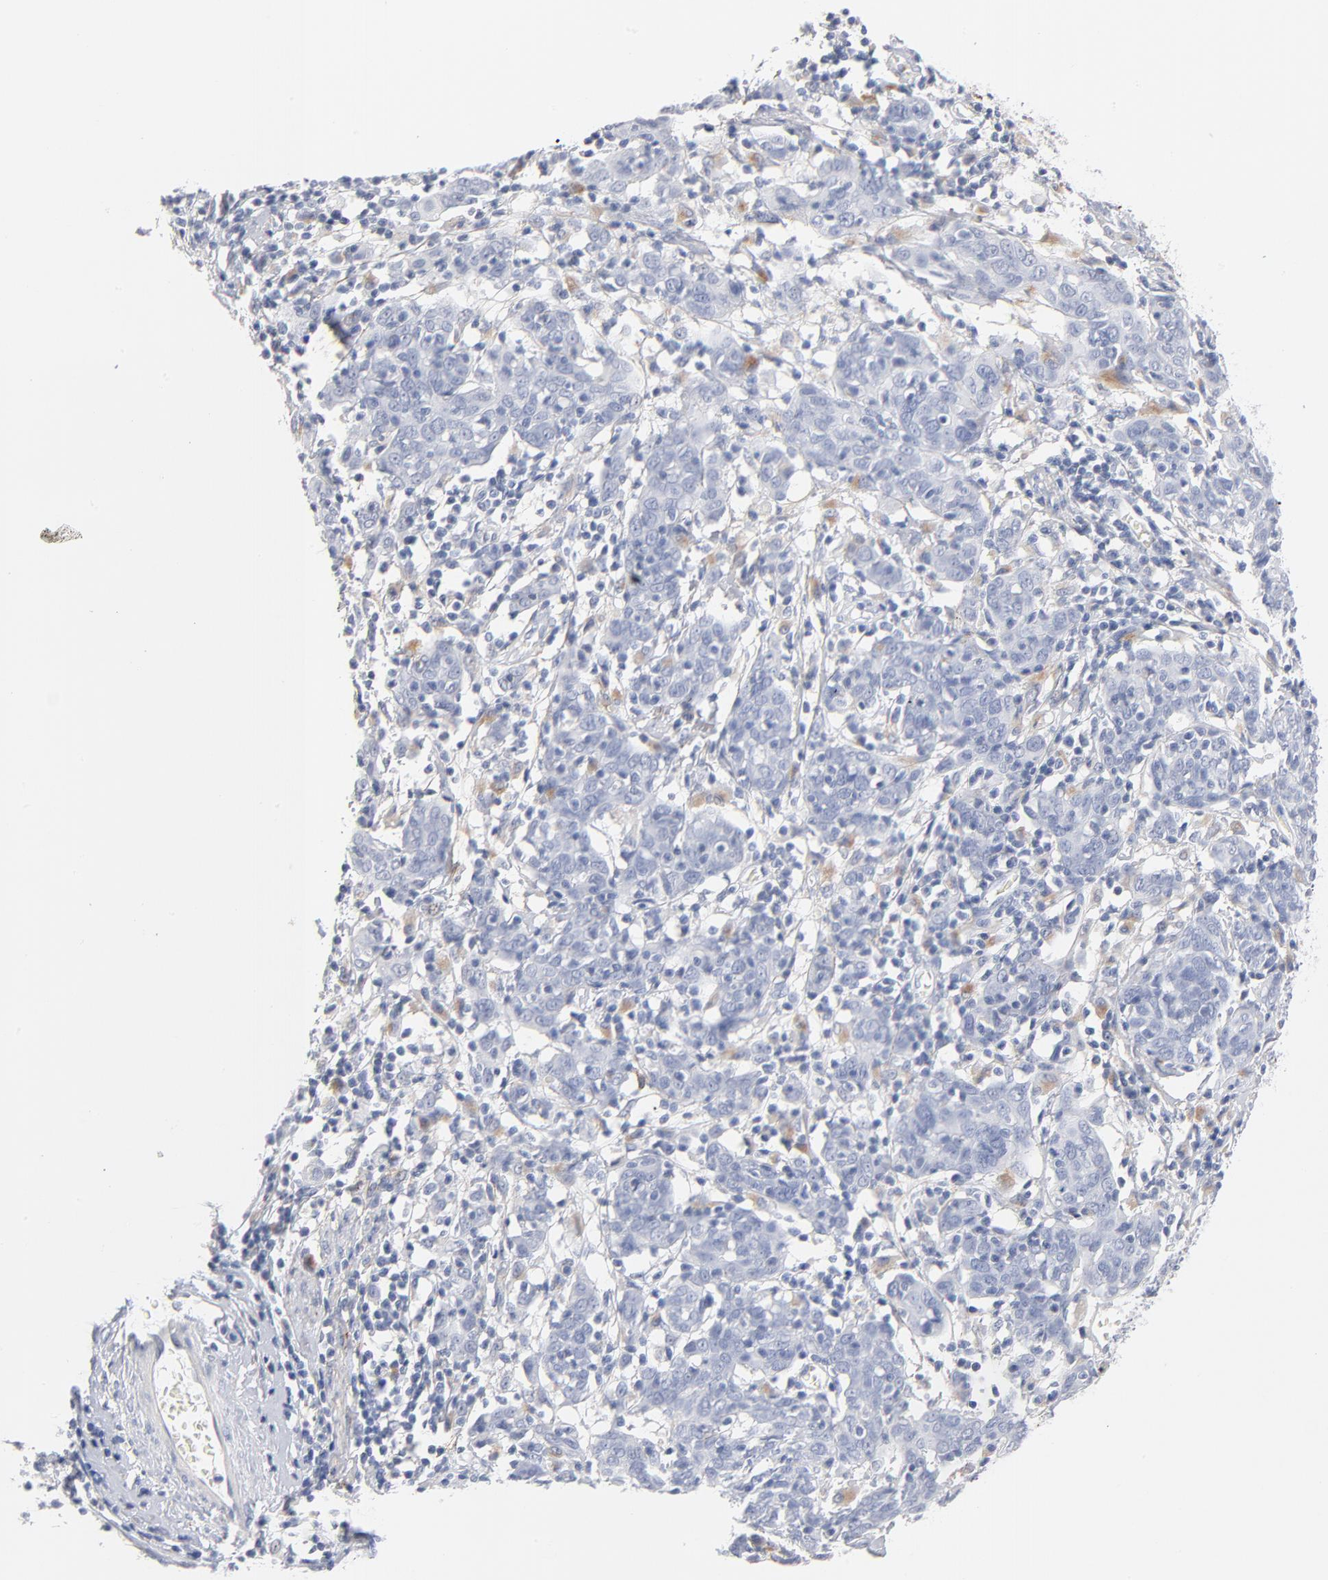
{"staining": {"intensity": "negative", "quantity": "none", "location": "none"}, "tissue": "cervical cancer", "cell_type": "Tumor cells", "image_type": "cancer", "snomed": [{"axis": "morphology", "description": "Normal tissue, NOS"}, {"axis": "morphology", "description": "Squamous cell carcinoma, NOS"}, {"axis": "topography", "description": "Cervix"}], "caption": "Tumor cells show no significant protein staining in squamous cell carcinoma (cervical). (Brightfield microscopy of DAB IHC at high magnification).", "gene": "LTBP2", "patient": {"sex": "female", "age": 67}}